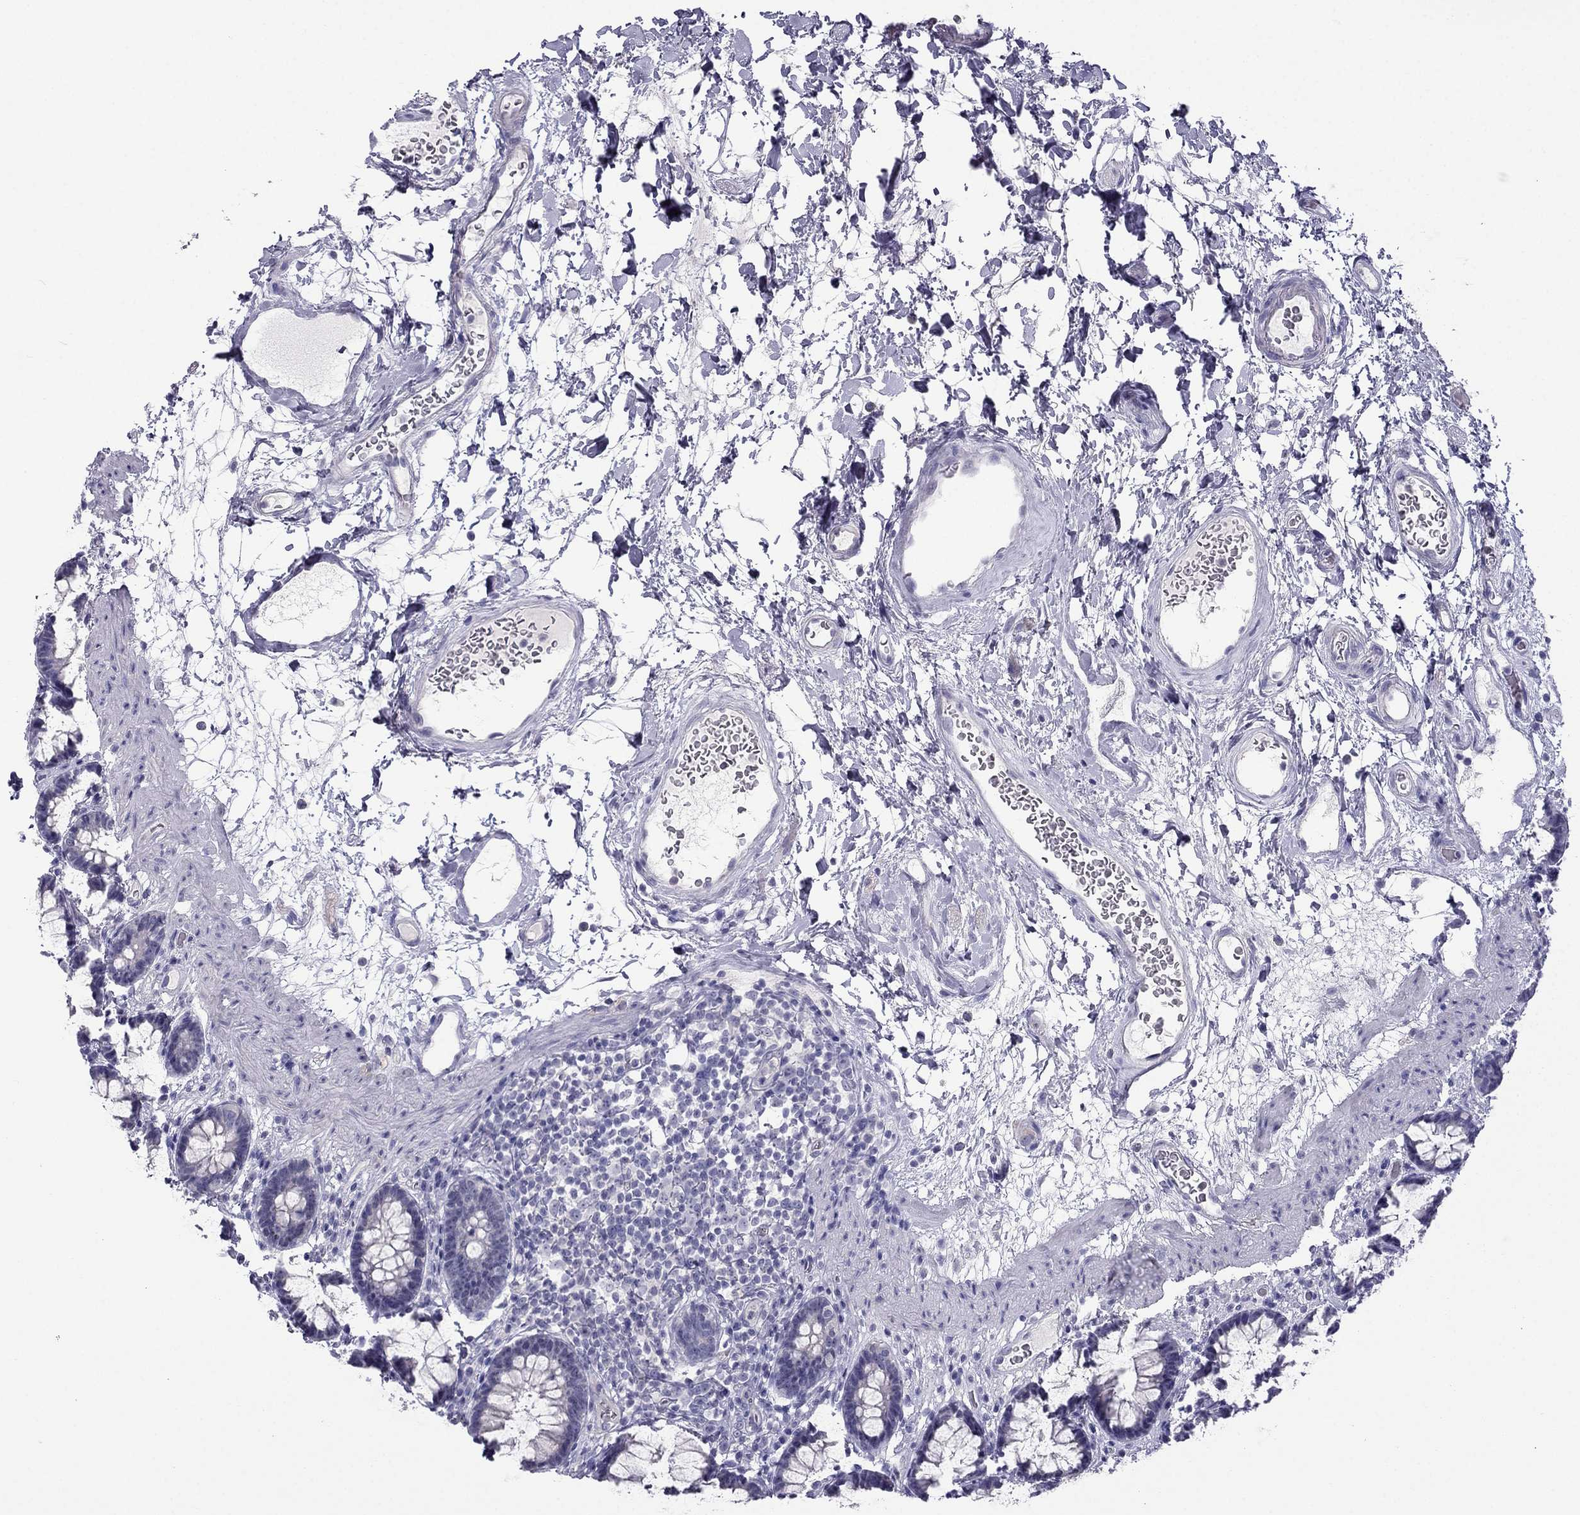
{"staining": {"intensity": "negative", "quantity": "none", "location": "none"}, "tissue": "rectum", "cell_type": "Glandular cells", "image_type": "normal", "snomed": [{"axis": "morphology", "description": "Normal tissue, NOS"}, {"axis": "topography", "description": "Rectum"}], "caption": "Benign rectum was stained to show a protein in brown. There is no significant staining in glandular cells.", "gene": "ERC2", "patient": {"sex": "male", "age": 72}}